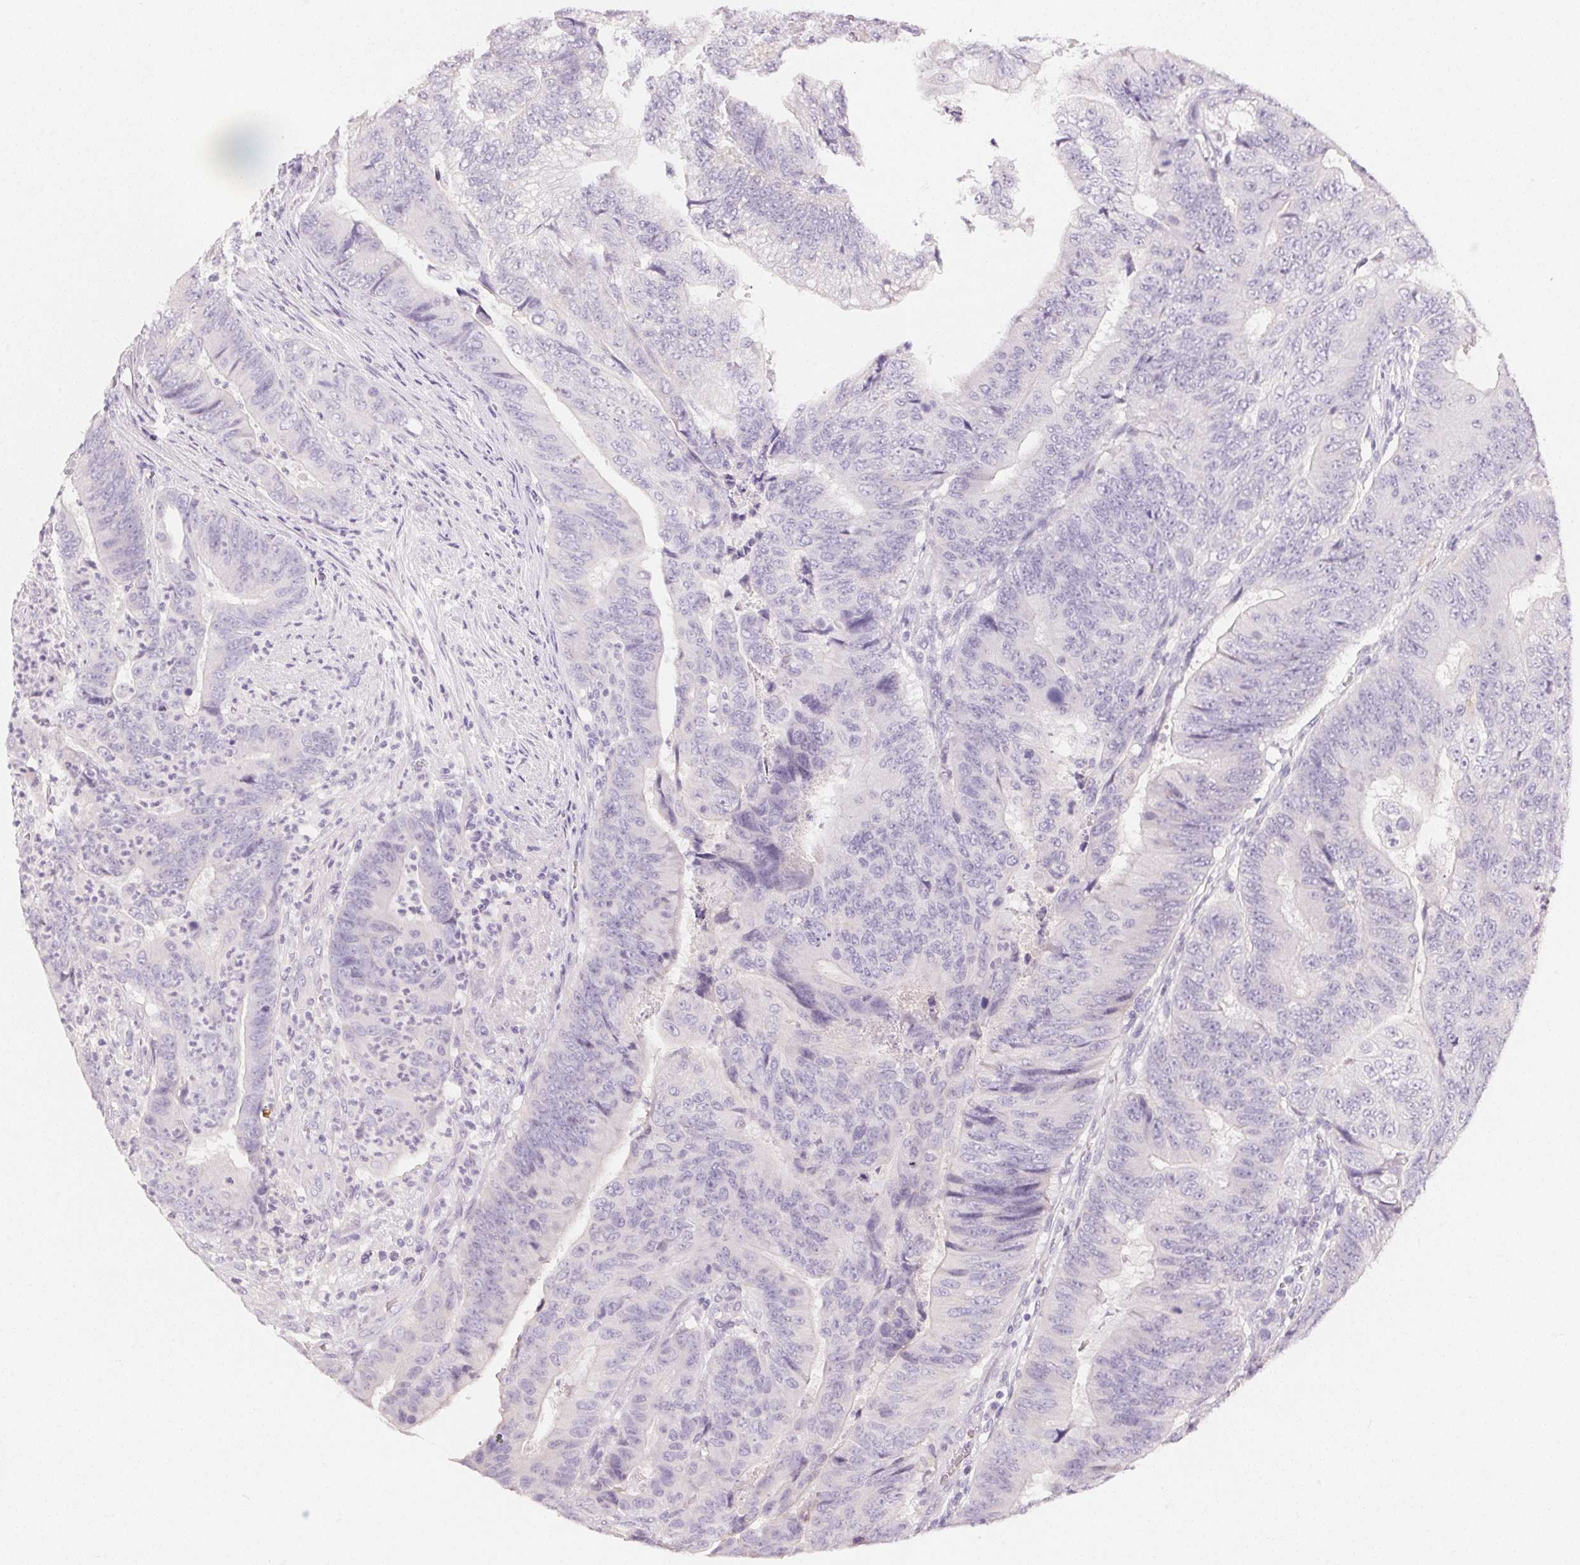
{"staining": {"intensity": "negative", "quantity": "none", "location": "none"}, "tissue": "colorectal cancer", "cell_type": "Tumor cells", "image_type": "cancer", "snomed": [{"axis": "morphology", "description": "Adenocarcinoma, NOS"}, {"axis": "topography", "description": "Colon"}], "caption": "The IHC micrograph has no significant positivity in tumor cells of colorectal adenocarcinoma tissue. The staining is performed using DAB (3,3'-diaminobenzidine) brown chromogen with nuclei counter-stained in using hematoxylin.", "gene": "ACP3", "patient": {"sex": "female", "age": 48}}